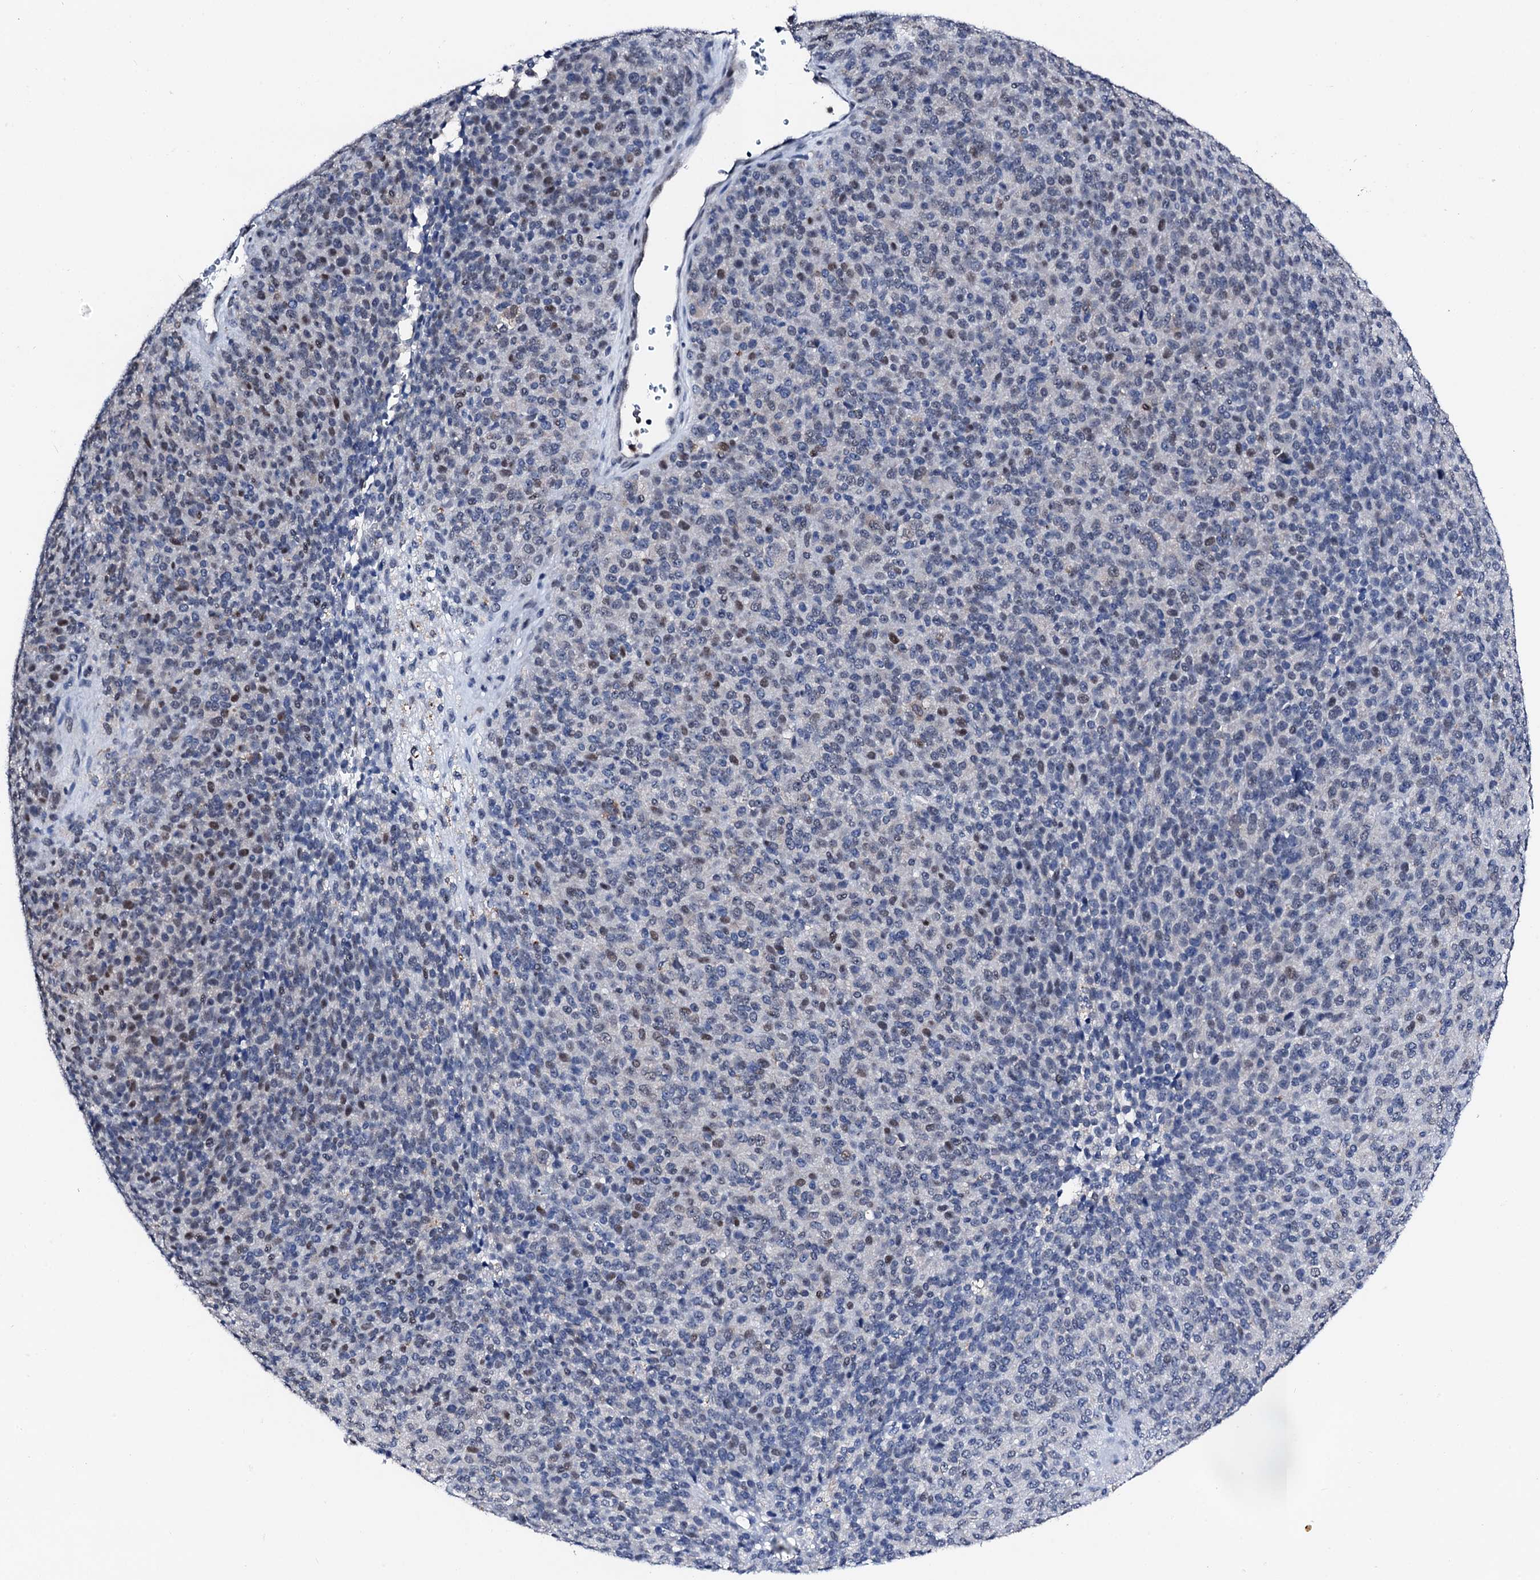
{"staining": {"intensity": "negative", "quantity": "none", "location": "none"}, "tissue": "melanoma", "cell_type": "Tumor cells", "image_type": "cancer", "snomed": [{"axis": "morphology", "description": "Malignant melanoma, Metastatic site"}, {"axis": "topography", "description": "Brain"}], "caption": "IHC micrograph of human melanoma stained for a protein (brown), which demonstrates no staining in tumor cells.", "gene": "TRAFD1", "patient": {"sex": "female", "age": 56}}